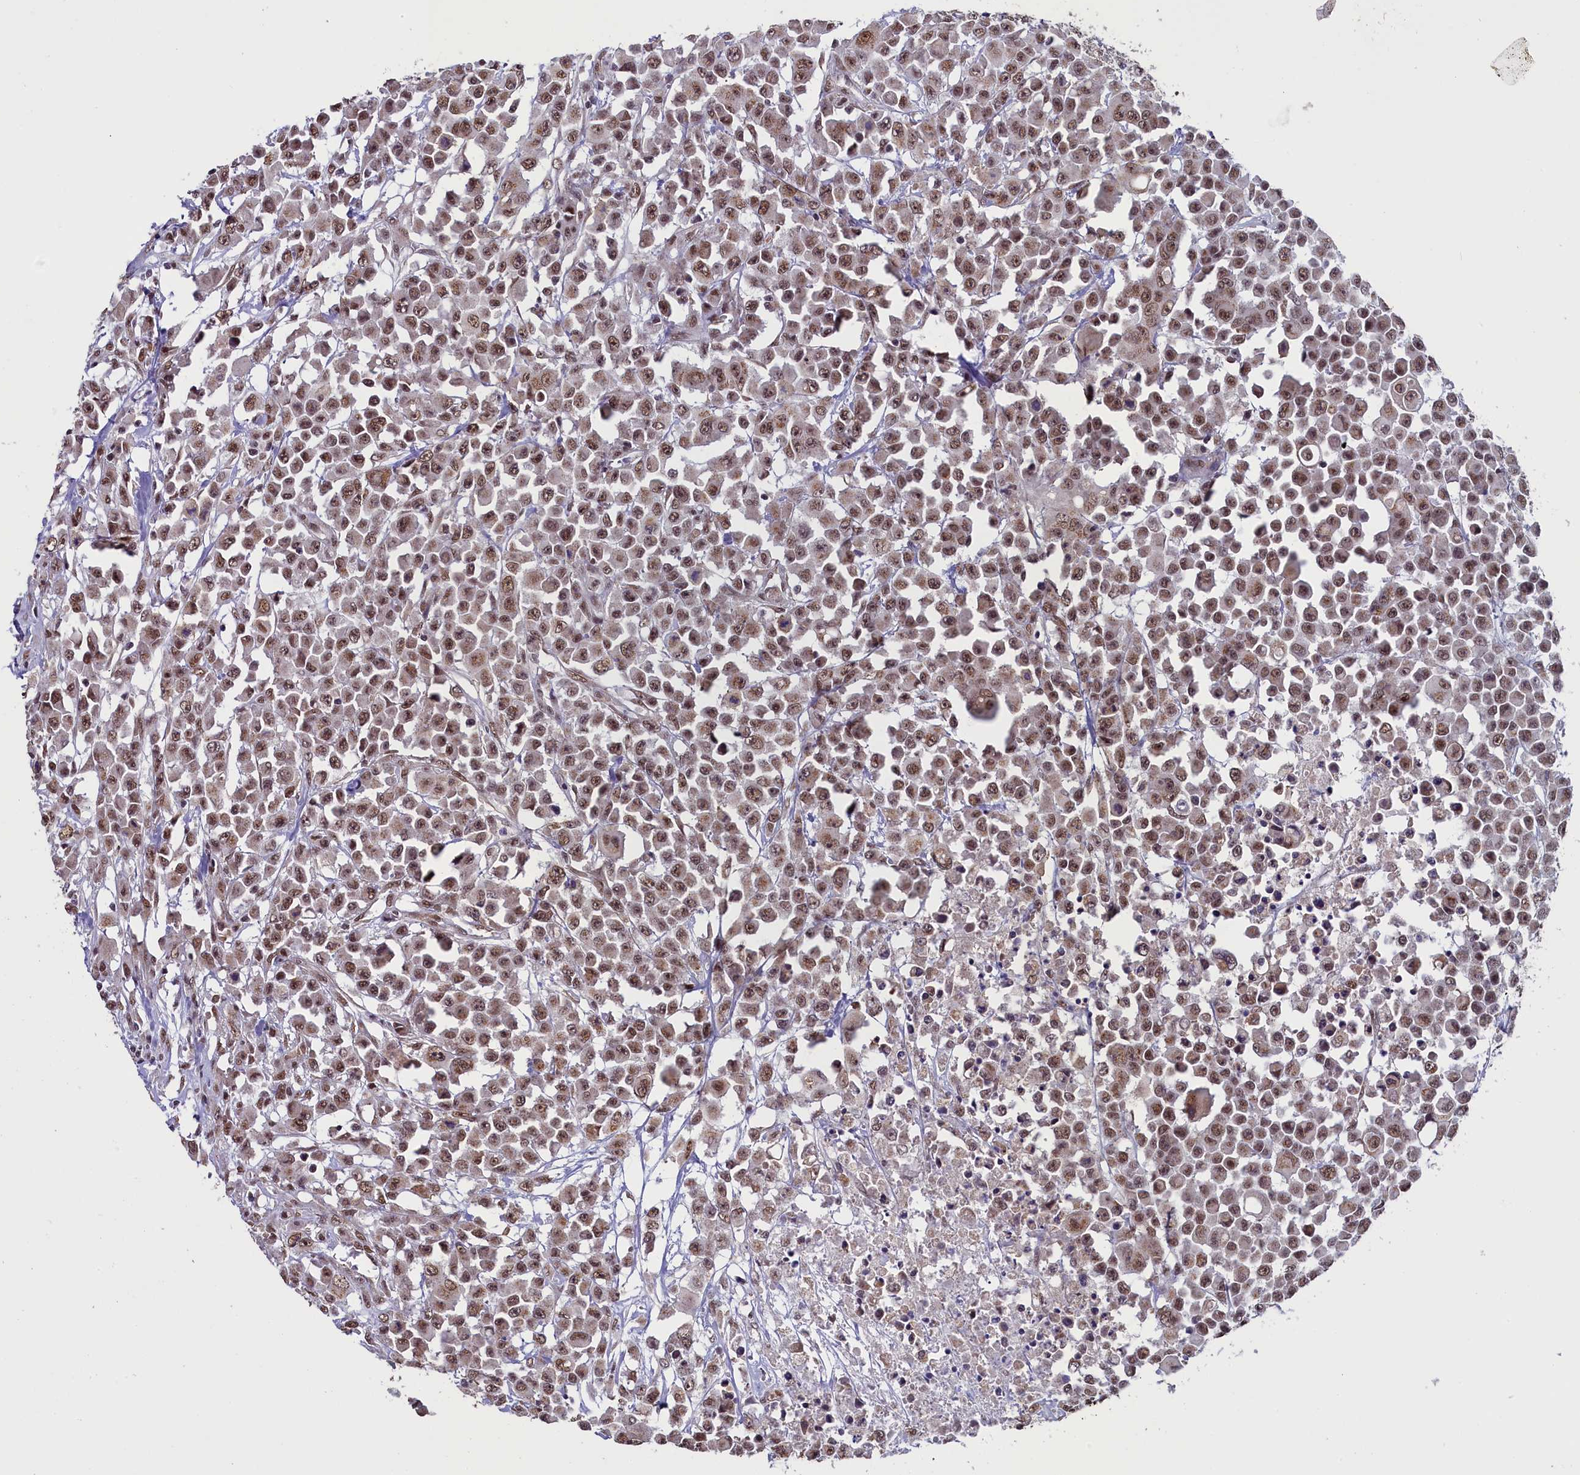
{"staining": {"intensity": "moderate", "quantity": ">75%", "location": "nuclear"}, "tissue": "colorectal cancer", "cell_type": "Tumor cells", "image_type": "cancer", "snomed": [{"axis": "morphology", "description": "Adenocarcinoma, NOS"}, {"axis": "topography", "description": "Colon"}], "caption": "Adenocarcinoma (colorectal) was stained to show a protein in brown. There is medium levels of moderate nuclear expression in about >75% of tumor cells.", "gene": "NCBP1", "patient": {"sex": "male", "age": 51}}